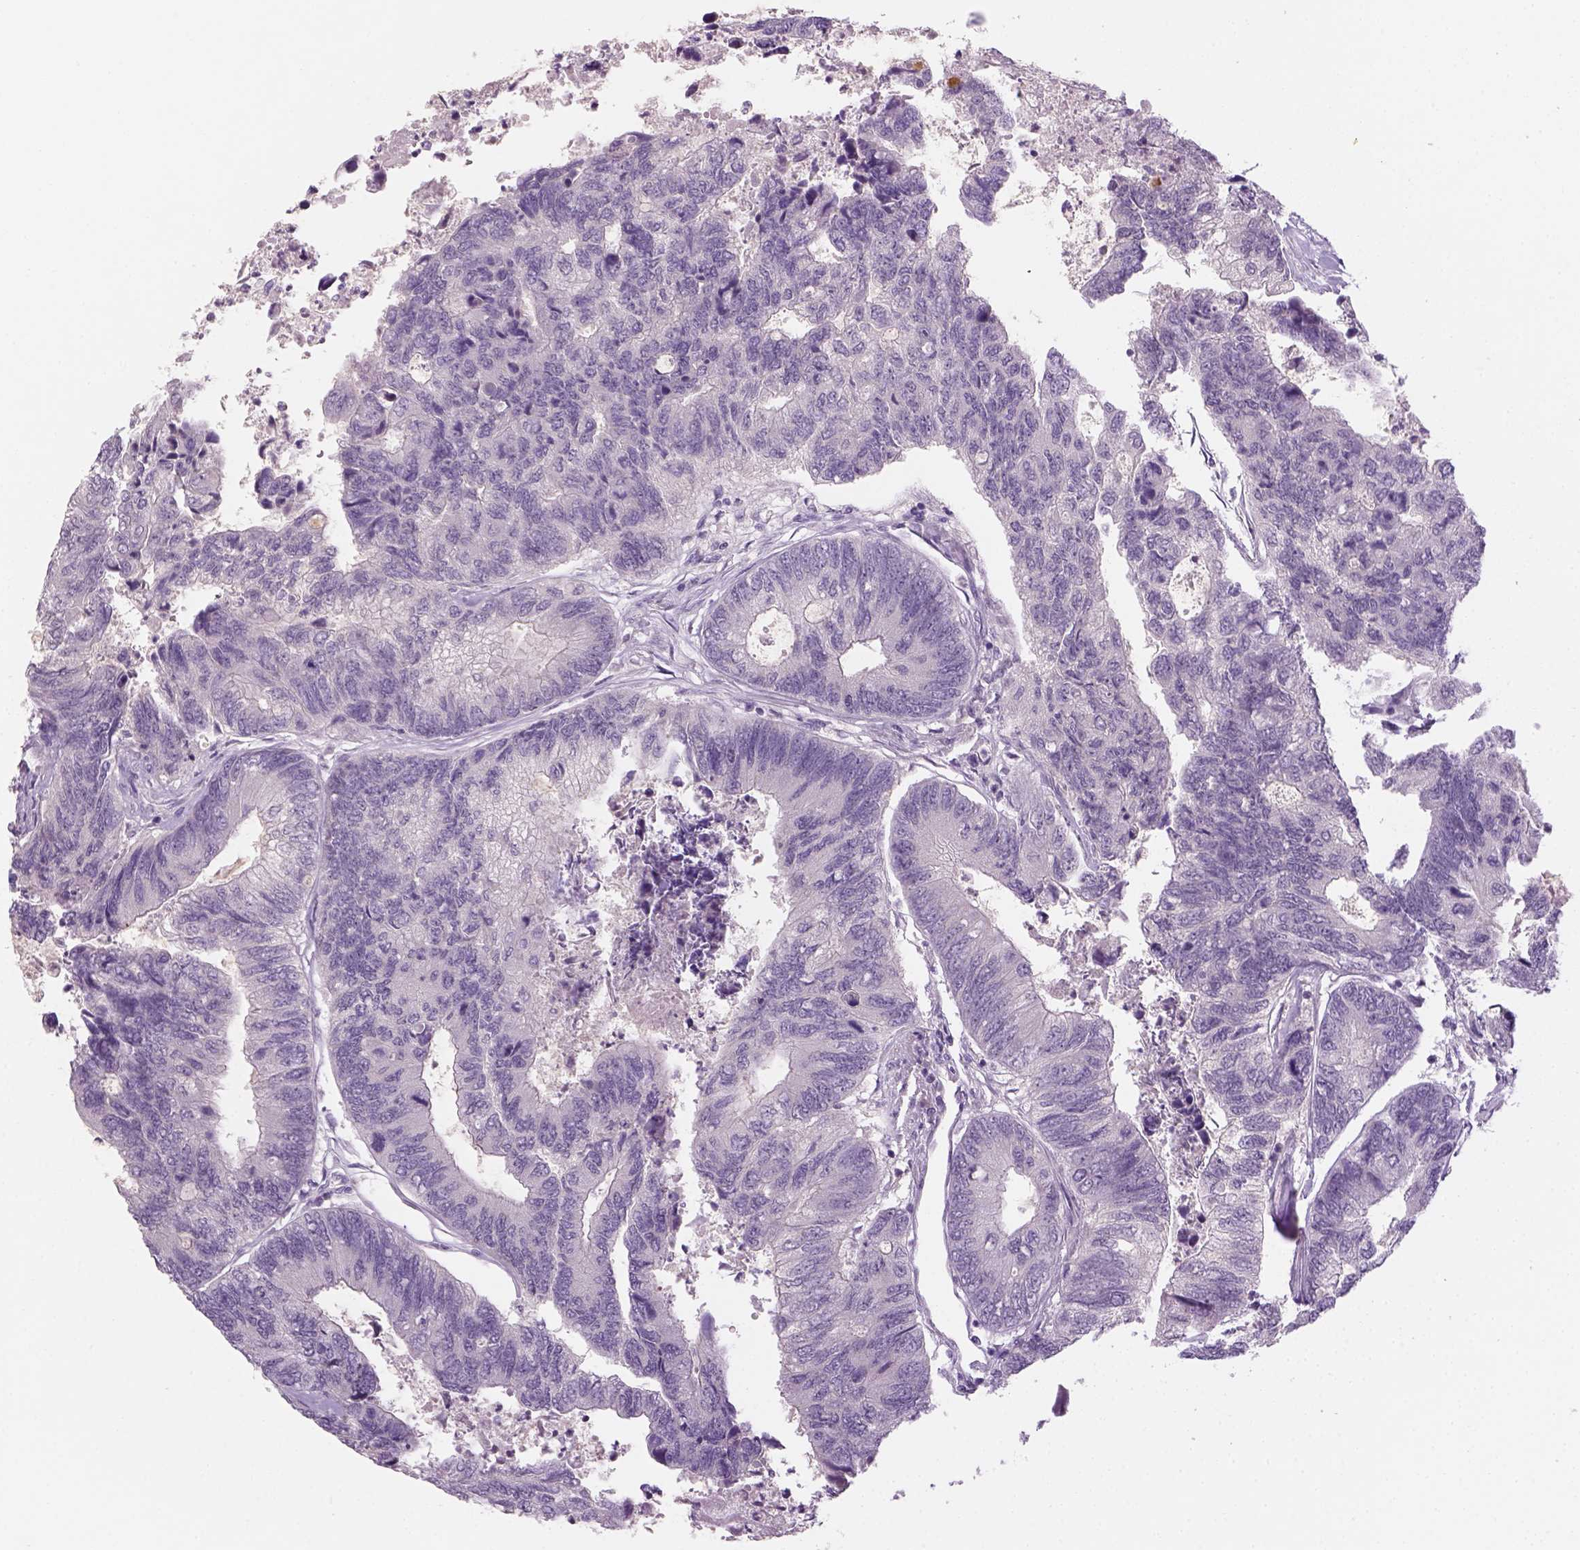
{"staining": {"intensity": "negative", "quantity": "none", "location": "none"}, "tissue": "colorectal cancer", "cell_type": "Tumor cells", "image_type": "cancer", "snomed": [{"axis": "morphology", "description": "Adenocarcinoma, NOS"}, {"axis": "topography", "description": "Colon"}], "caption": "Immunohistochemistry micrograph of neoplastic tissue: human colorectal adenocarcinoma stained with DAB (3,3'-diaminobenzidine) shows no significant protein staining in tumor cells. Nuclei are stained in blue.", "gene": "GFI1B", "patient": {"sex": "female", "age": 67}}